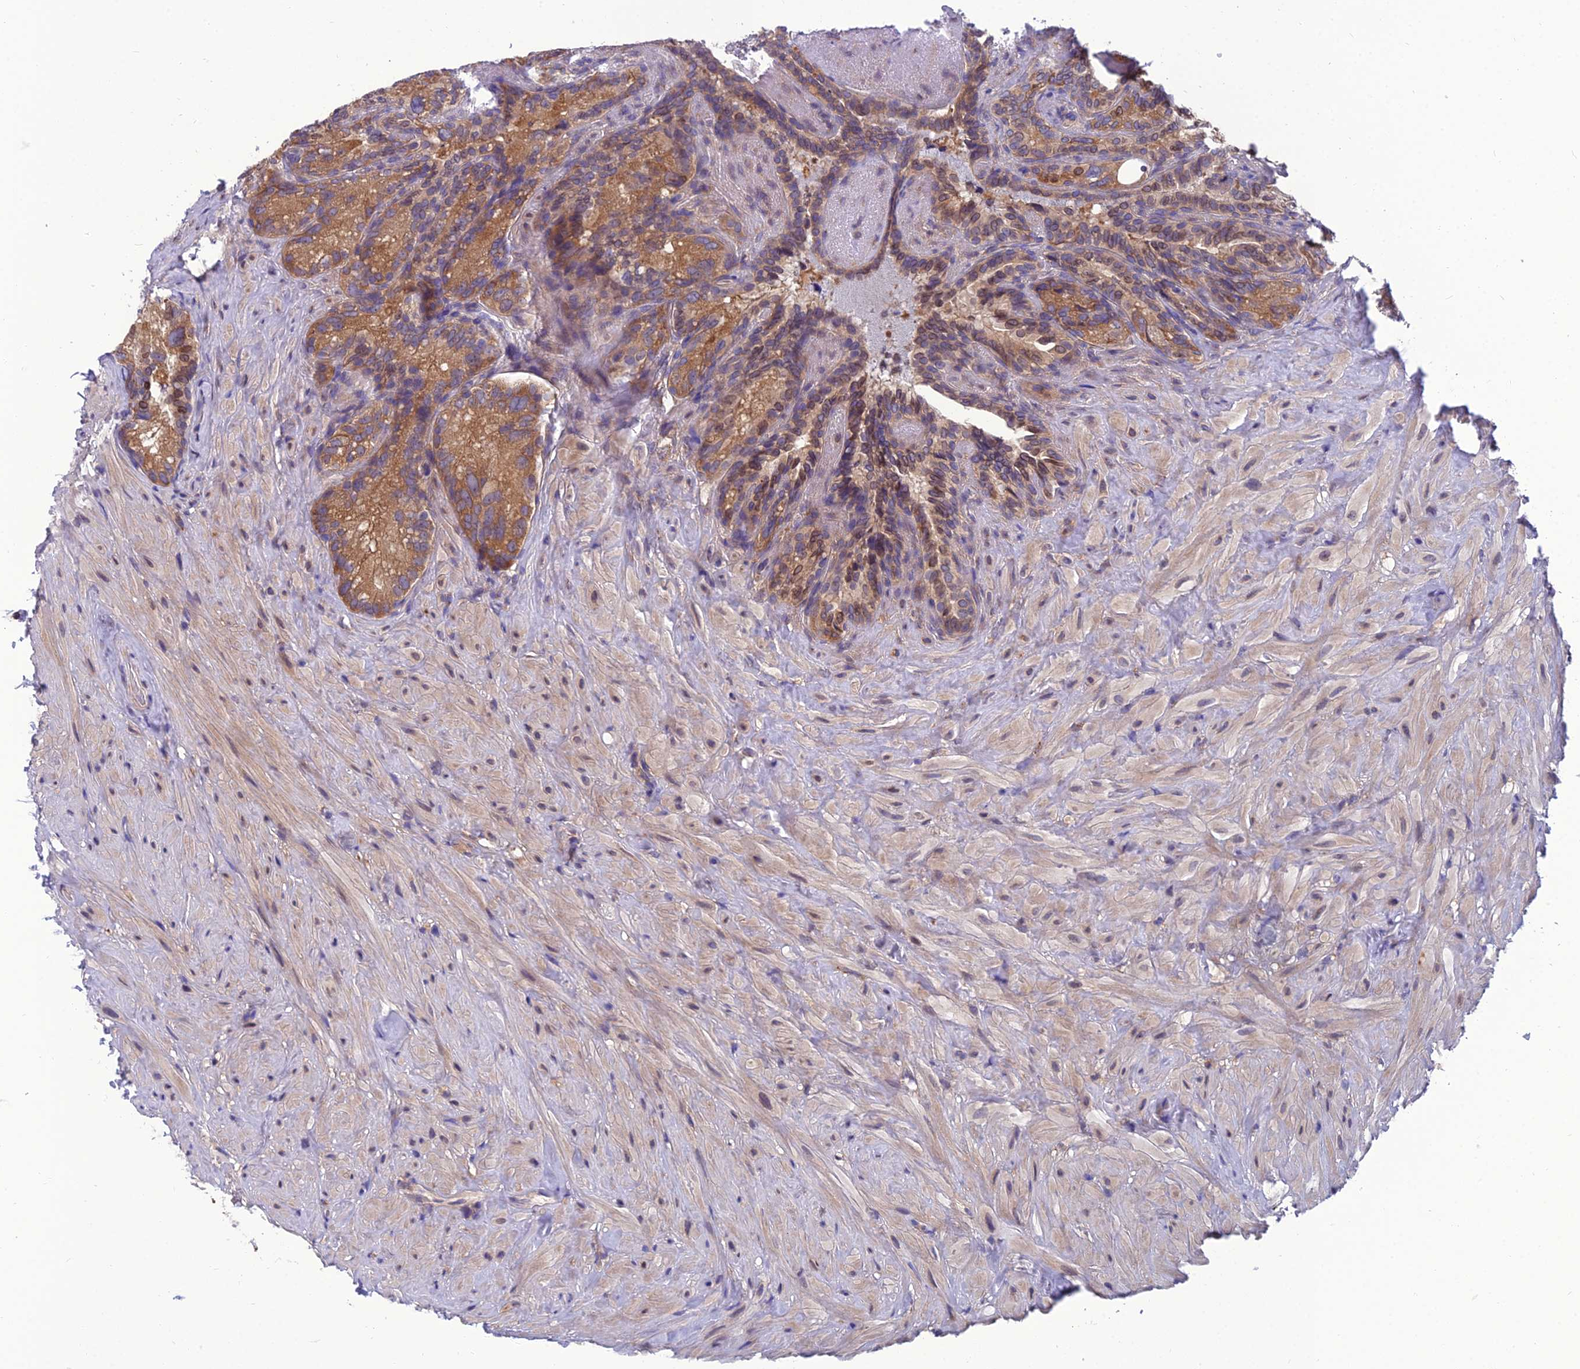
{"staining": {"intensity": "moderate", "quantity": ">75%", "location": "cytoplasmic/membranous"}, "tissue": "seminal vesicle", "cell_type": "Glandular cells", "image_type": "normal", "snomed": [{"axis": "morphology", "description": "Normal tissue, NOS"}, {"axis": "topography", "description": "Seminal veicle"}], "caption": "Immunohistochemical staining of unremarkable seminal vesicle reveals medium levels of moderate cytoplasmic/membranous positivity in about >75% of glandular cells. The staining was performed using DAB, with brown indicating positive protein expression. Nuclei are stained blue with hematoxylin.", "gene": "UMAD1", "patient": {"sex": "male", "age": 62}}